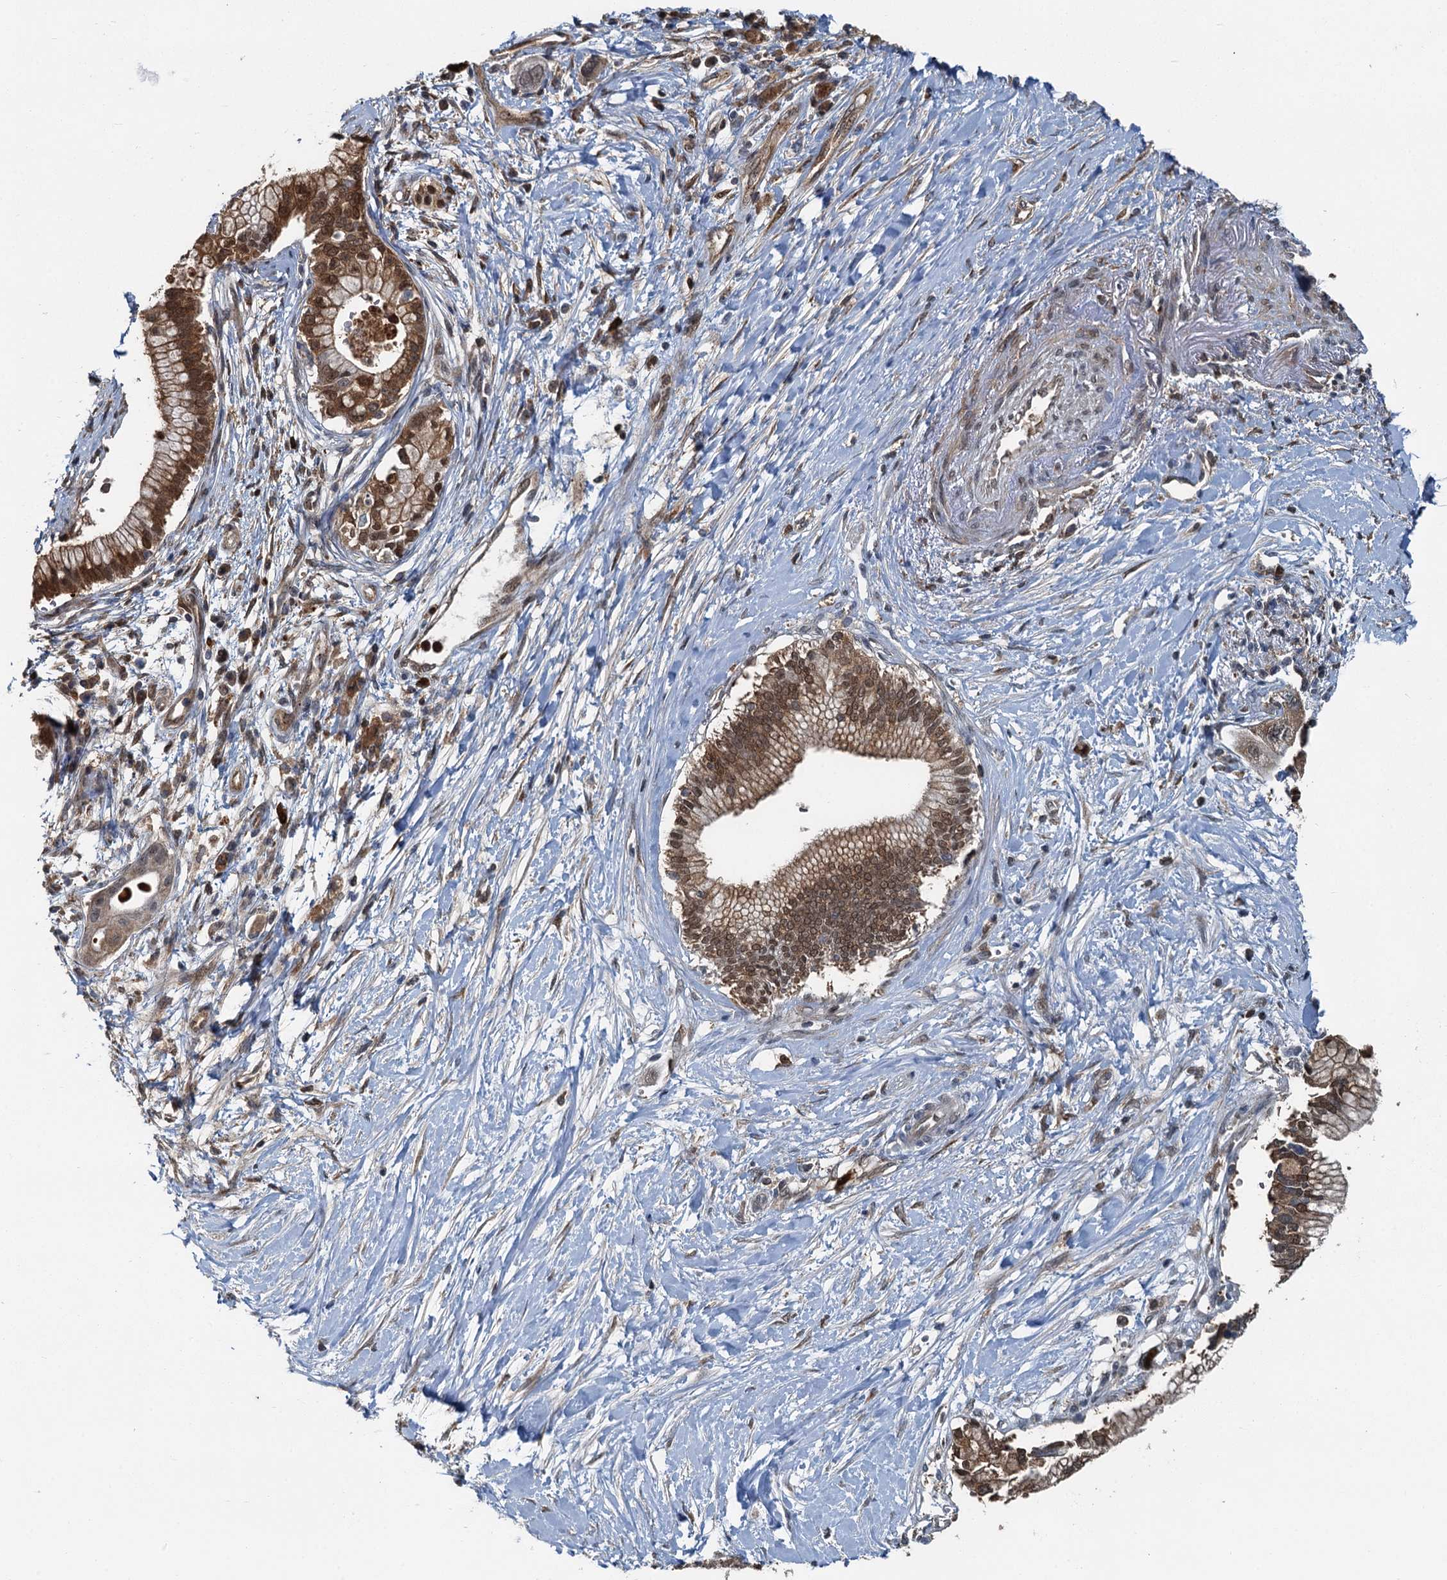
{"staining": {"intensity": "moderate", "quantity": ">75%", "location": "cytoplasmic/membranous,nuclear"}, "tissue": "pancreatic cancer", "cell_type": "Tumor cells", "image_type": "cancer", "snomed": [{"axis": "morphology", "description": "Adenocarcinoma, NOS"}, {"axis": "topography", "description": "Pancreas"}], "caption": "Pancreatic cancer tissue shows moderate cytoplasmic/membranous and nuclear positivity in about >75% of tumor cells, visualized by immunohistochemistry. The staining was performed using DAB (3,3'-diaminobenzidine) to visualize the protein expression in brown, while the nuclei were stained in blue with hematoxylin (Magnification: 20x).", "gene": "GPI", "patient": {"sex": "male", "age": 68}}